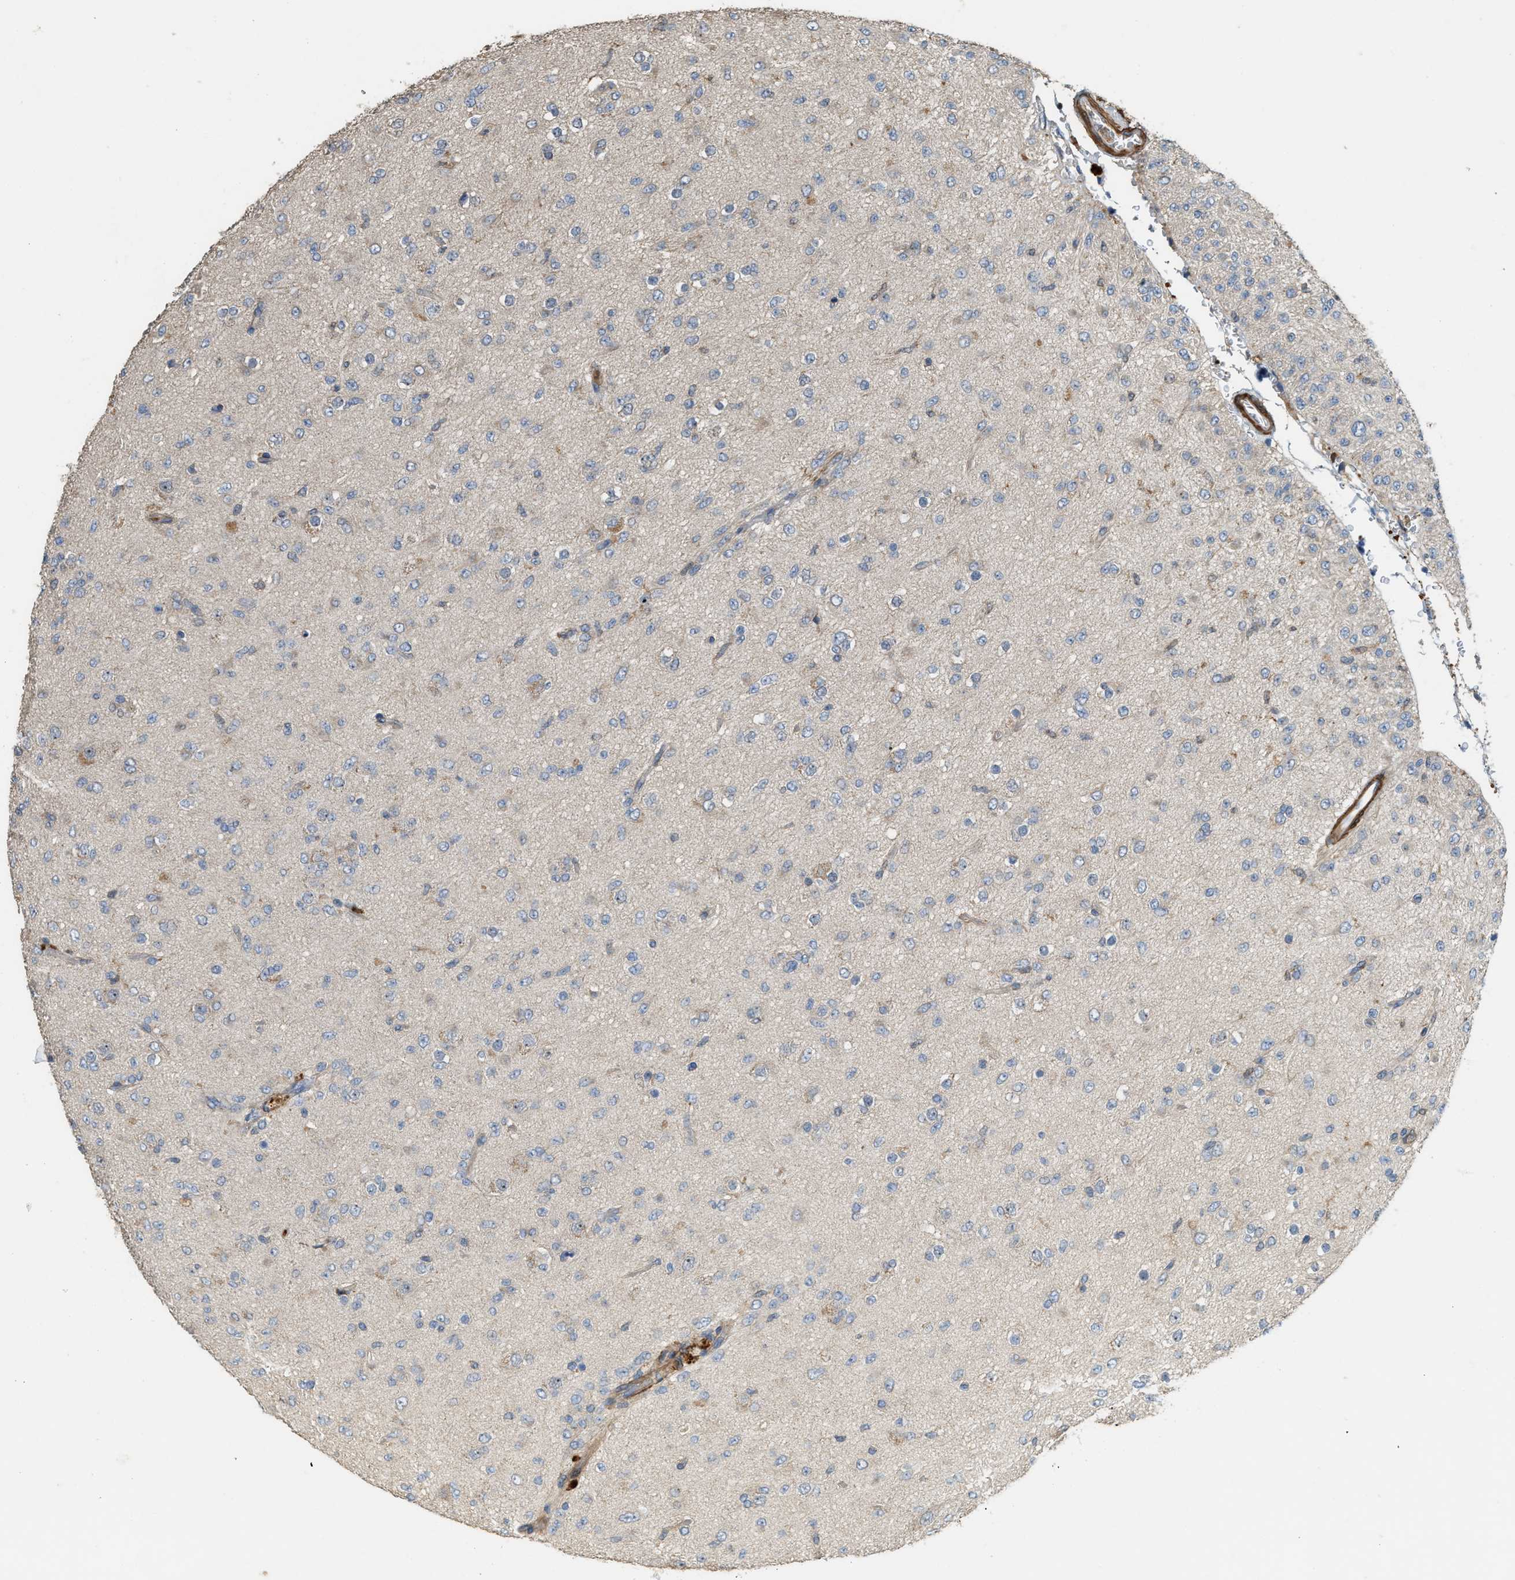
{"staining": {"intensity": "negative", "quantity": "none", "location": "none"}, "tissue": "glioma", "cell_type": "Tumor cells", "image_type": "cancer", "snomed": [{"axis": "morphology", "description": "Glioma, malignant, Low grade"}, {"axis": "topography", "description": "Brain"}], "caption": "An immunohistochemistry image of glioma is shown. There is no staining in tumor cells of glioma.", "gene": "SERPINB5", "patient": {"sex": "male", "age": 65}}